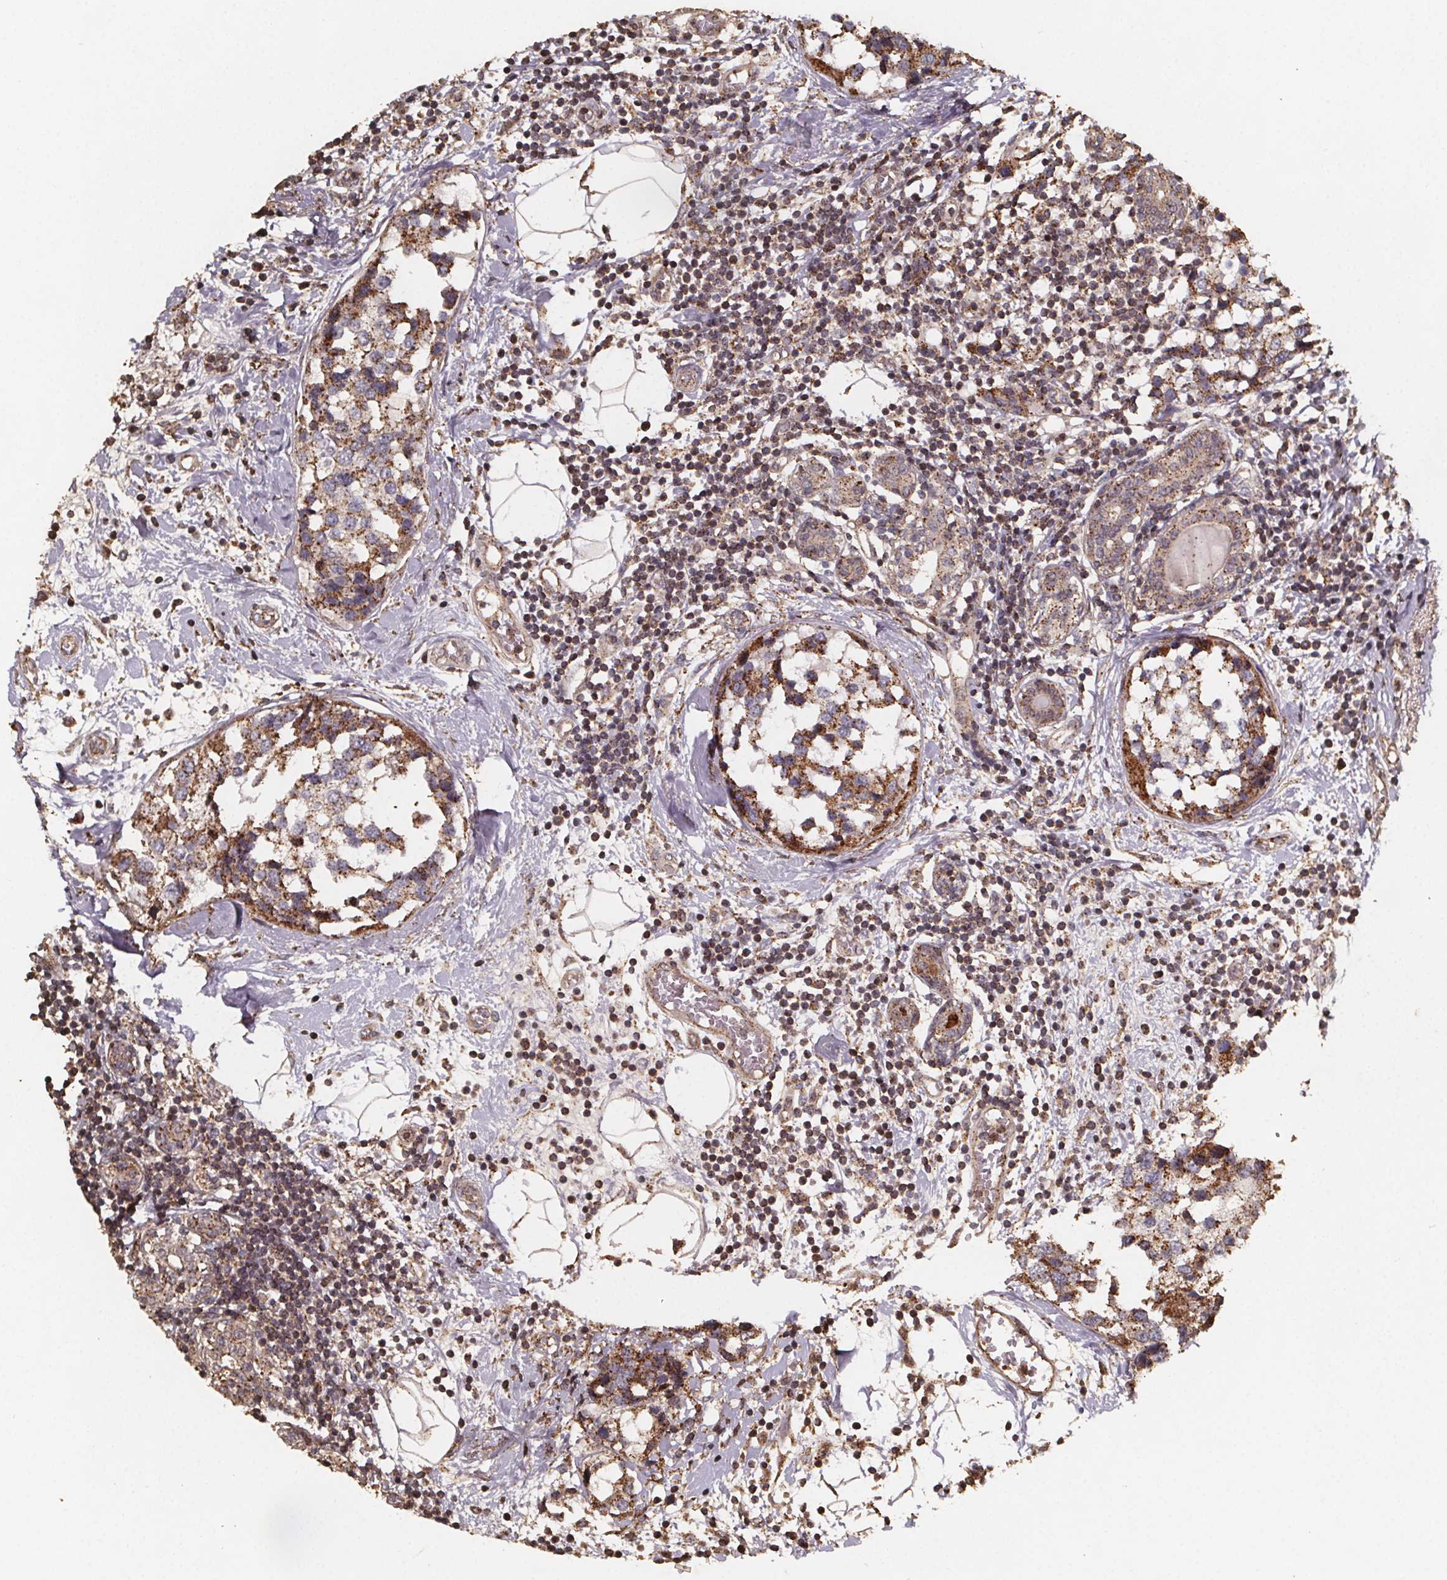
{"staining": {"intensity": "moderate", "quantity": "25%-75%", "location": "cytoplasmic/membranous"}, "tissue": "breast cancer", "cell_type": "Tumor cells", "image_type": "cancer", "snomed": [{"axis": "morphology", "description": "Lobular carcinoma"}, {"axis": "topography", "description": "Breast"}], "caption": "Protein staining of breast cancer (lobular carcinoma) tissue displays moderate cytoplasmic/membranous expression in approximately 25%-75% of tumor cells.", "gene": "ZNF879", "patient": {"sex": "female", "age": 59}}